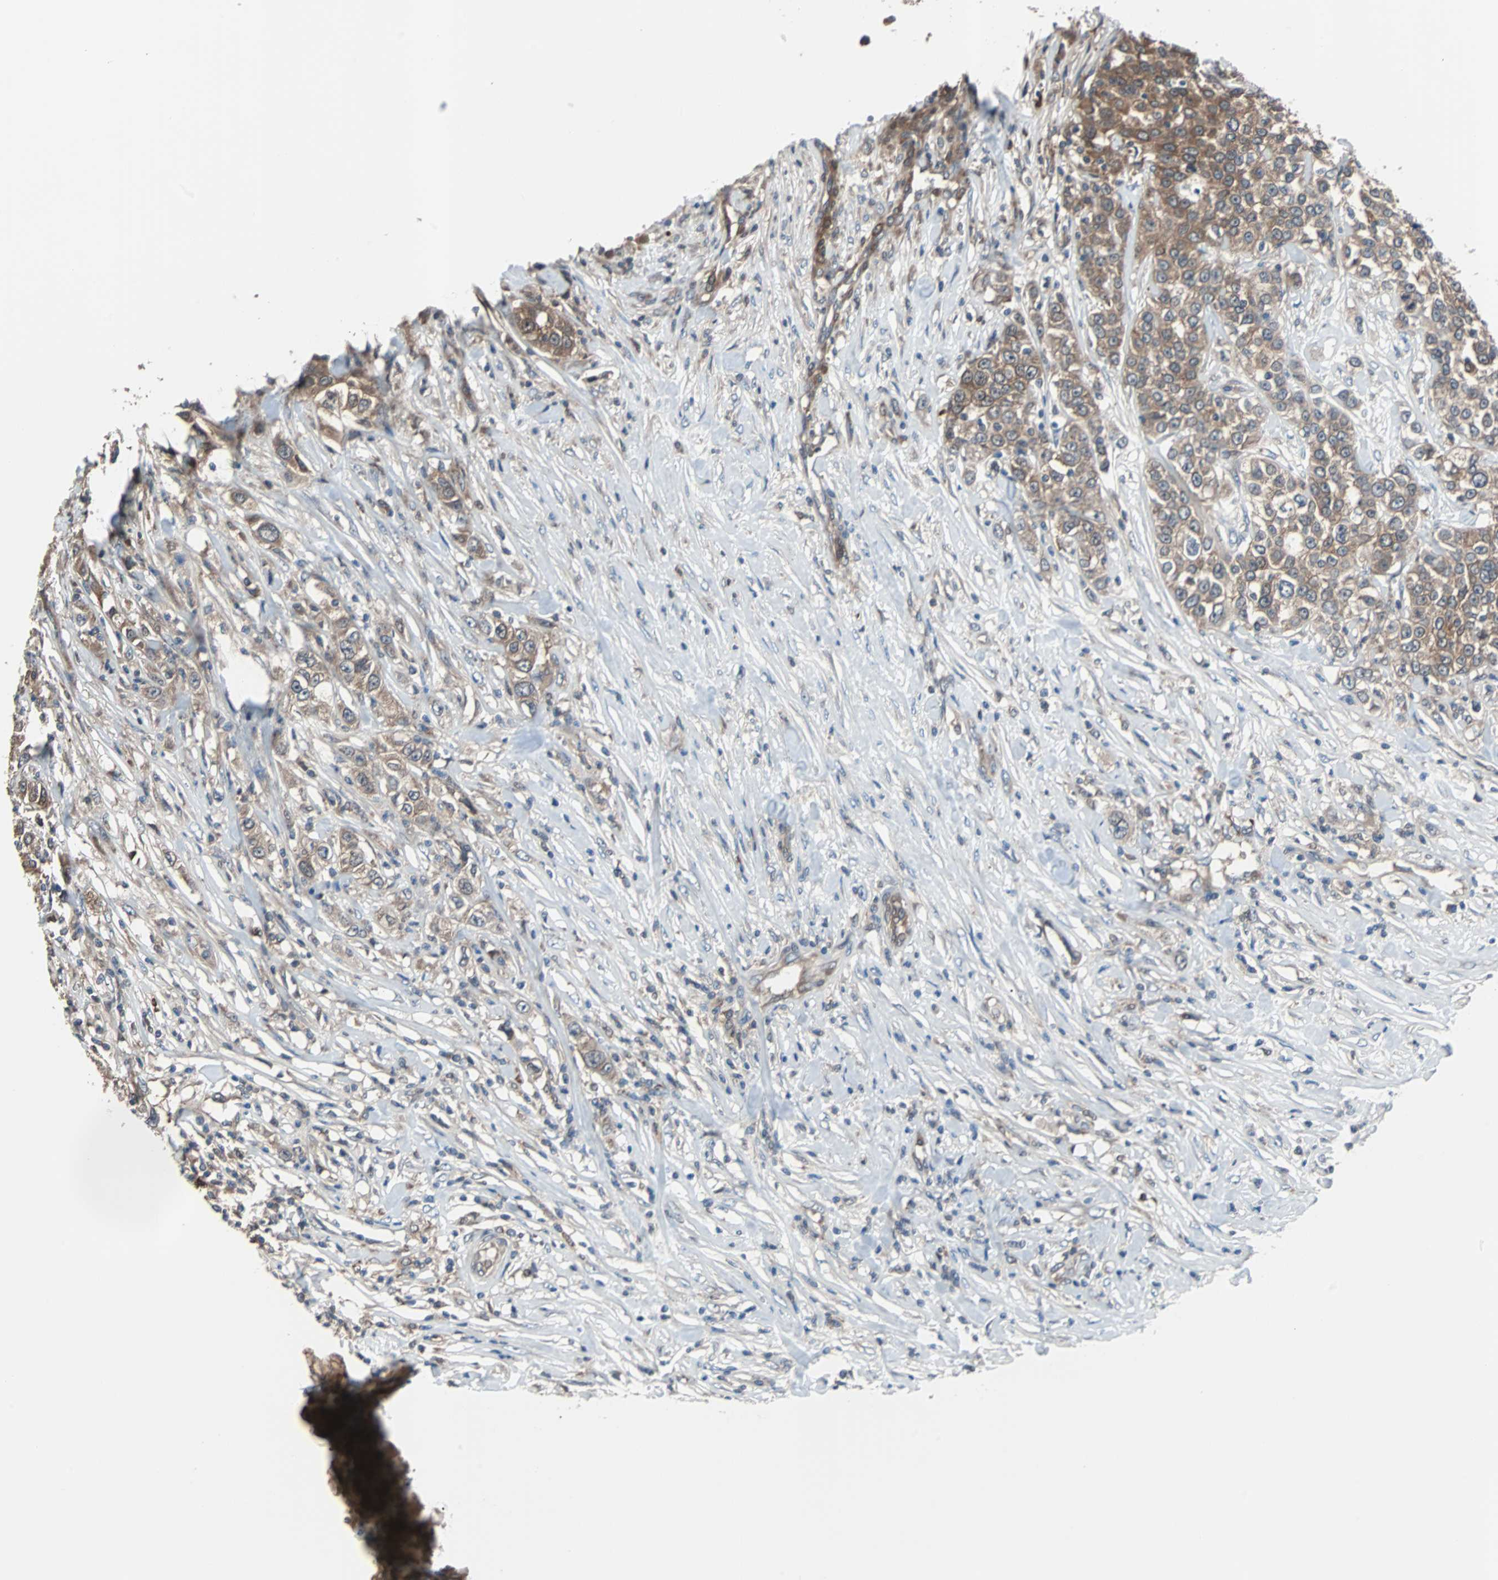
{"staining": {"intensity": "moderate", "quantity": ">75%", "location": "cytoplasmic/membranous"}, "tissue": "urothelial cancer", "cell_type": "Tumor cells", "image_type": "cancer", "snomed": [{"axis": "morphology", "description": "Urothelial carcinoma, High grade"}, {"axis": "topography", "description": "Urinary bladder"}], "caption": "Moderate cytoplasmic/membranous staining is seen in approximately >75% of tumor cells in urothelial cancer.", "gene": "PAK1", "patient": {"sex": "female", "age": 80}}